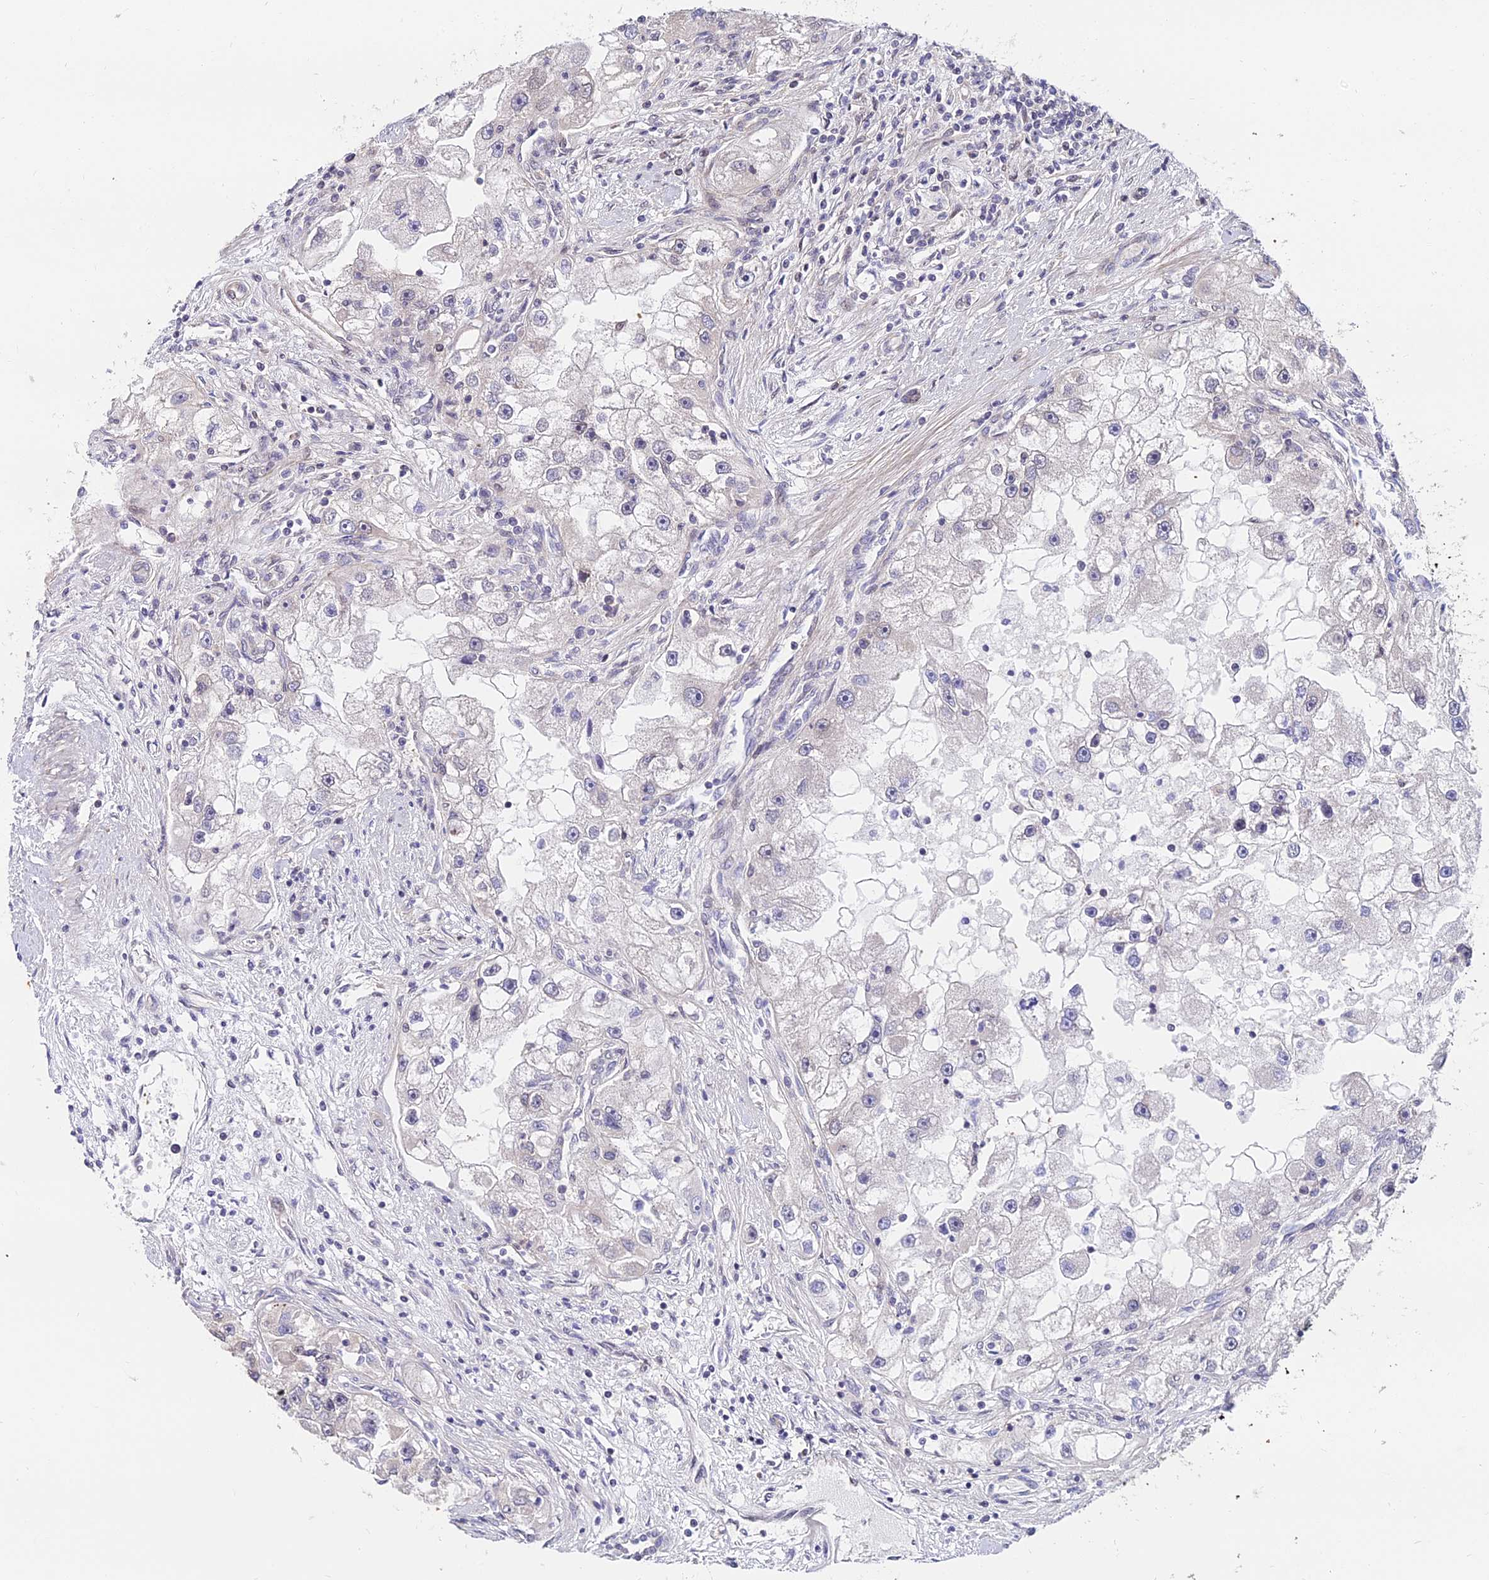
{"staining": {"intensity": "negative", "quantity": "none", "location": "none"}, "tissue": "renal cancer", "cell_type": "Tumor cells", "image_type": "cancer", "snomed": [{"axis": "morphology", "description": "Adenocarcinoma, NOS"}, {"axis": "topography", "description": "Kidney"}], "caption": "An immunohistochemistry photomicrograph of renal cancer is shown. There is no staining in tumor cells of renal cancer.", "gene": "INPP4A", "patient": {"sex": "male", "age": 63}}